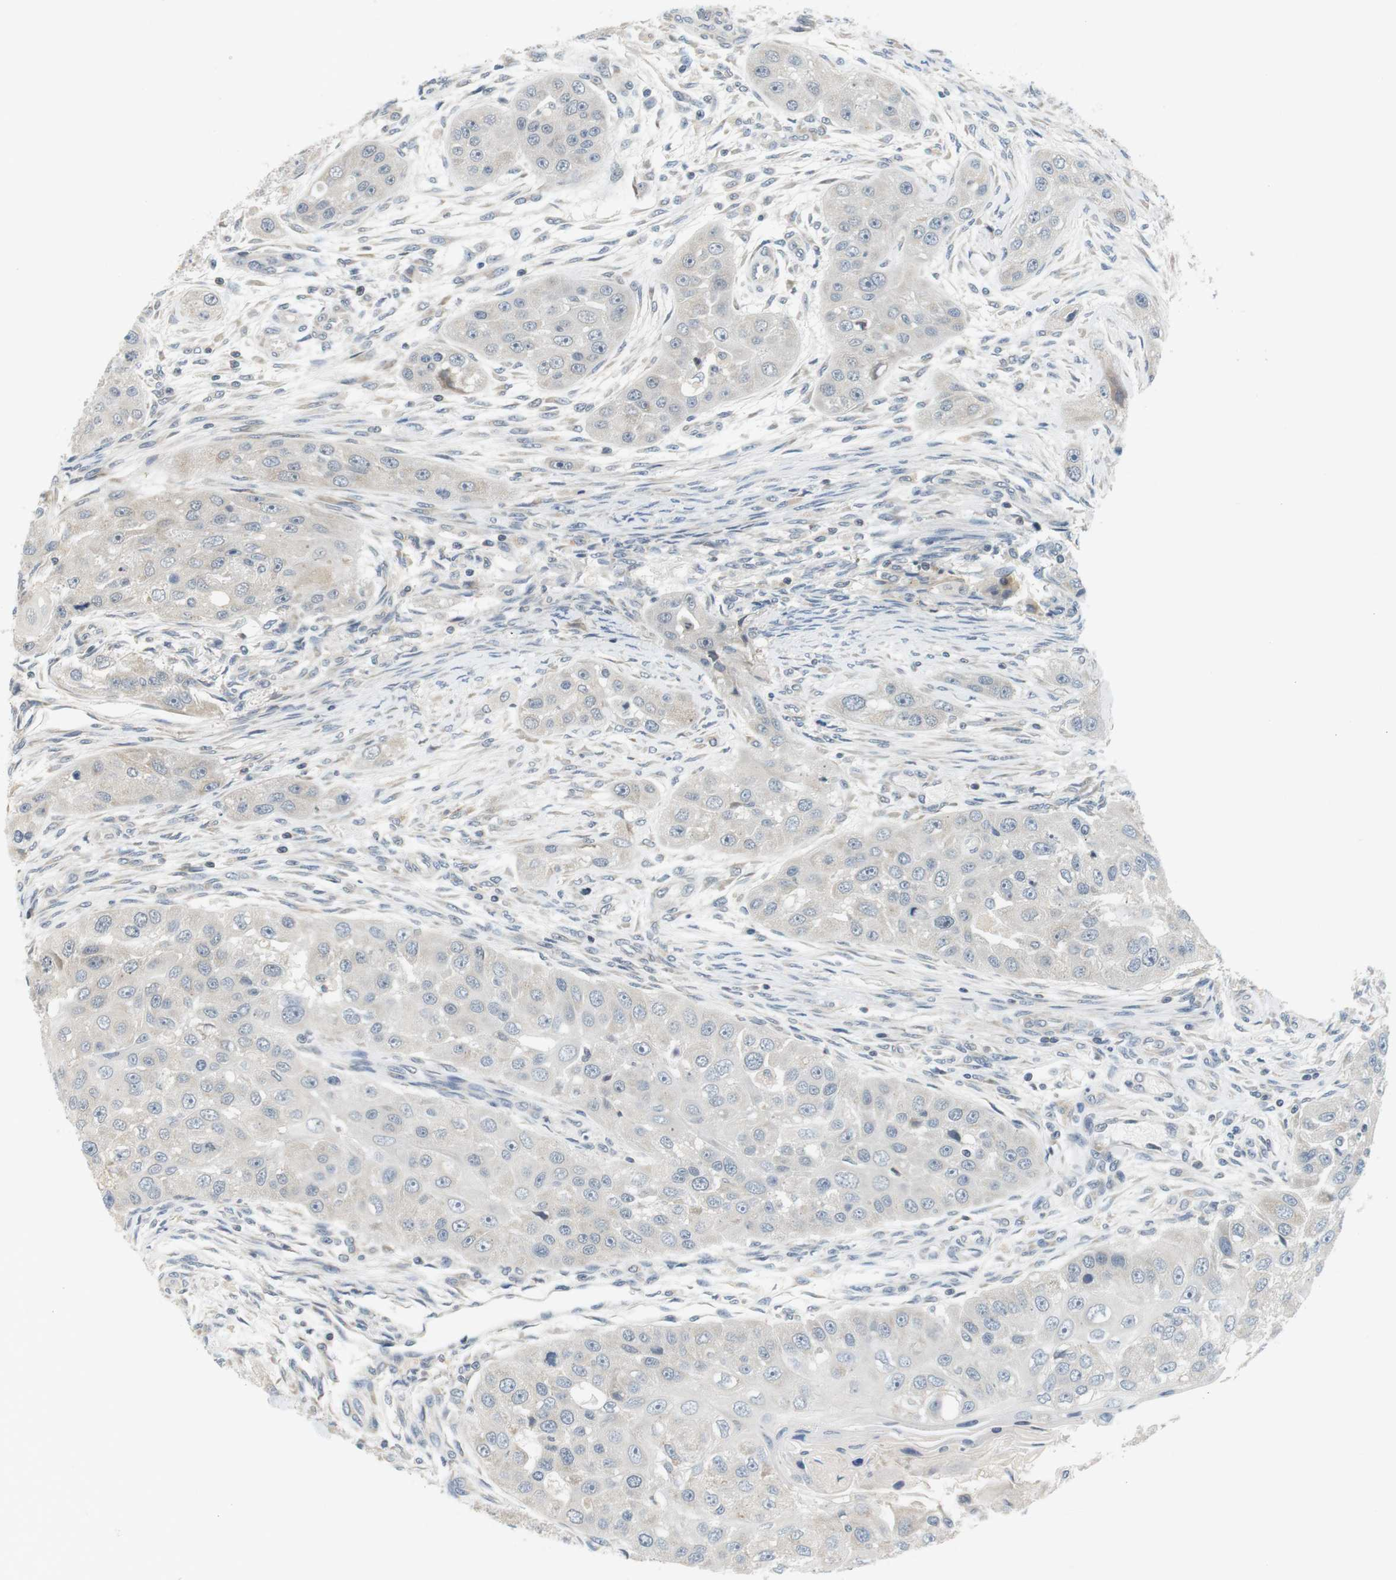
{"staining": {"intensity": "negative", "quantity": "none", "location": "none"}, "tissue": "head and neck cancer", "cell_type": "Tumor cells", "image_type": "cancer", "snomed": [{"axis": "morphology", "description": "Normal tissue, NOS"}, {"axis": "morphology", "description": "Squamous cell carcinoma, NOS"}, {"axis": "topography", "description": "Skeletal muscle"}, {"axis": "topography", "description": "Head-Neck"}], "caption": "Tumor cells show no significant protein positivity in squamous cell carcinoma (head and neck).", "gene": "WNT7A", "patient": {"sex": "male", "age": 51}}